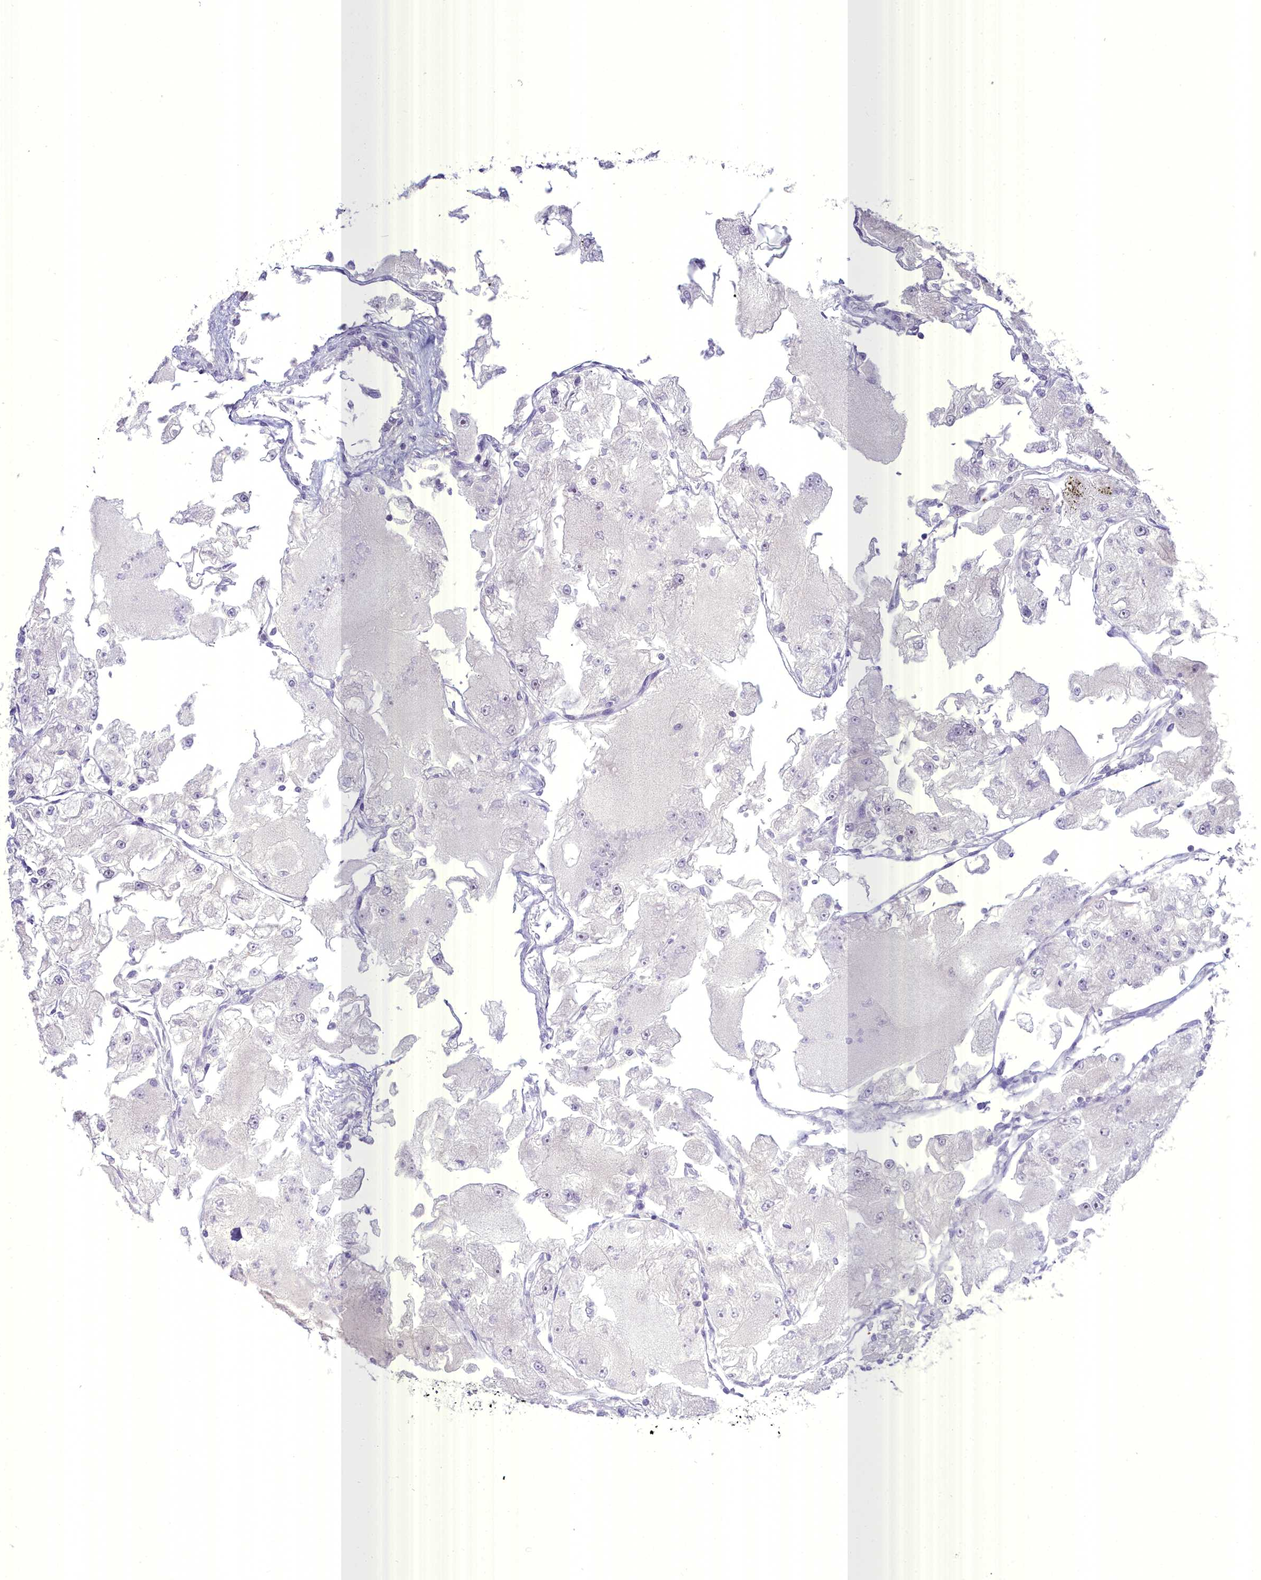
{"staining": {"intensity": "negative", "quantity": "none", "location": "none"}, "tissue": "renal cancer", "cell_type": "Tumor cells", "image_type": "cancer", "snomed": [{"axis": "morphology", "description": "Adenocarcinoma, NOS"}, {"axis": "topography", "description": "Kidney"}], "caption": "There is no significant expression in tumor cells of renal adenocarcinoma.", "gene": "BLNK", "patient": {"sex": "female", "age": 72}}